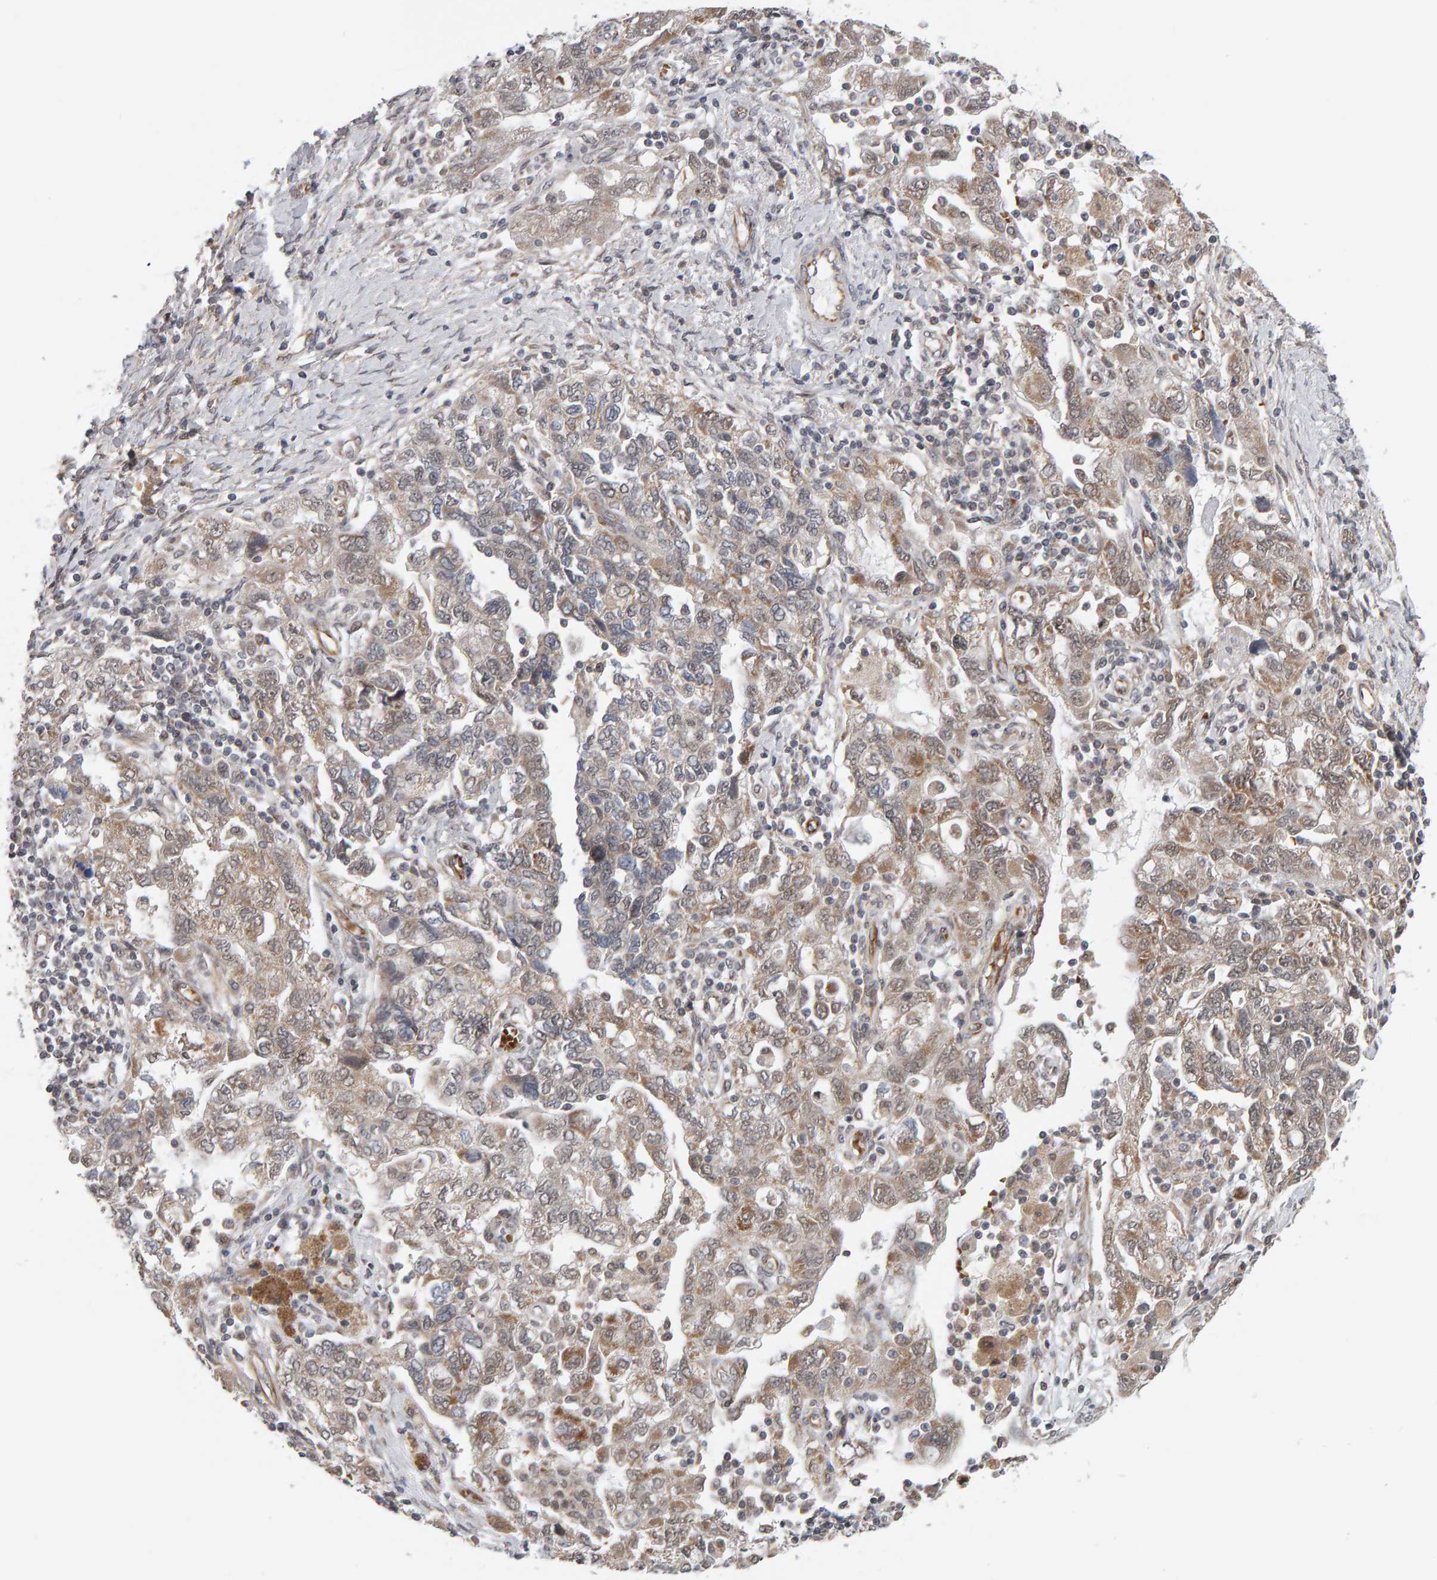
{"staining": {"intensity": "moderate", "quantity": "25%-75%", "location": "cytoplasmic/membranous"}, "tissue": "ovarian cancer", "cell_type": "Tumor cells", "image_type": "cancer", "snomed": [{"axis": "morphology", "description": "Carcinoma, NOS"}, {"axis": "morphology", "description": "Cystadenocarcinoma, serous, NOS"}, {"axis": "topography", "description": "Ovary"}], "caption": "This image demonstrates IHC staining of ovarian cancer, with medium moderate cytoplasmic/membranous staining in approximately 25%-75% of tumor cells.", "gene": "DAP3", "patient": {"sex": "female", "age": 69}}